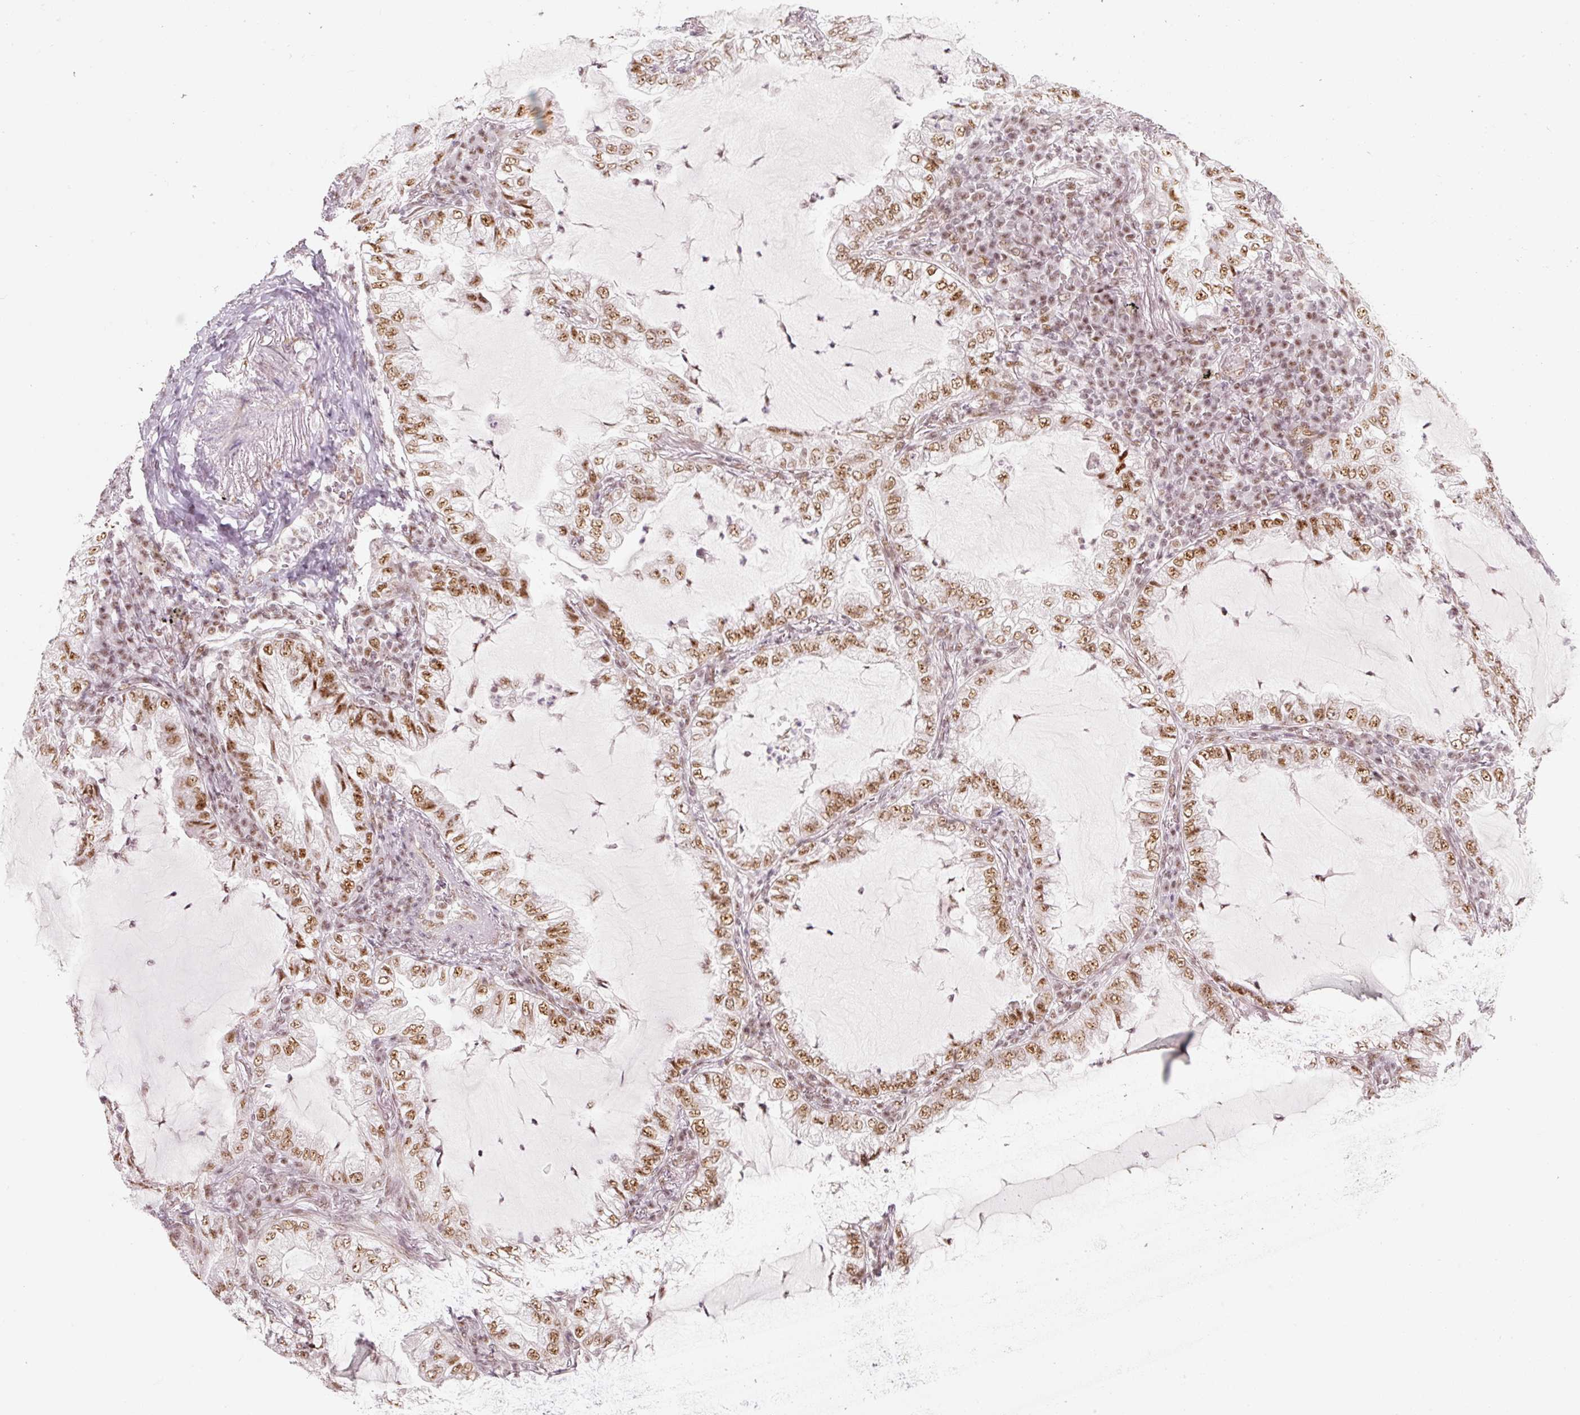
{"staining": {"intensity": "moderate", "quantity": ">75%", "location": "nuclear"}, "tissue": "lung cancer", "cell_type": "Tumor cells", "image_type": "cancer", "snomed": [{"axis": "morphology", "description": "Adenocarcinoma, NOS"}, {"axis": "topography", "description": "Lung"}], "caption": "Adenocarcinoma (lung) stained for a protein (brown) exhibits moderate nuclear positive staining in approximately >75% of tumor cells.", "gene": "U2AF2", "patient": {"sex": "female", "age": 73}}